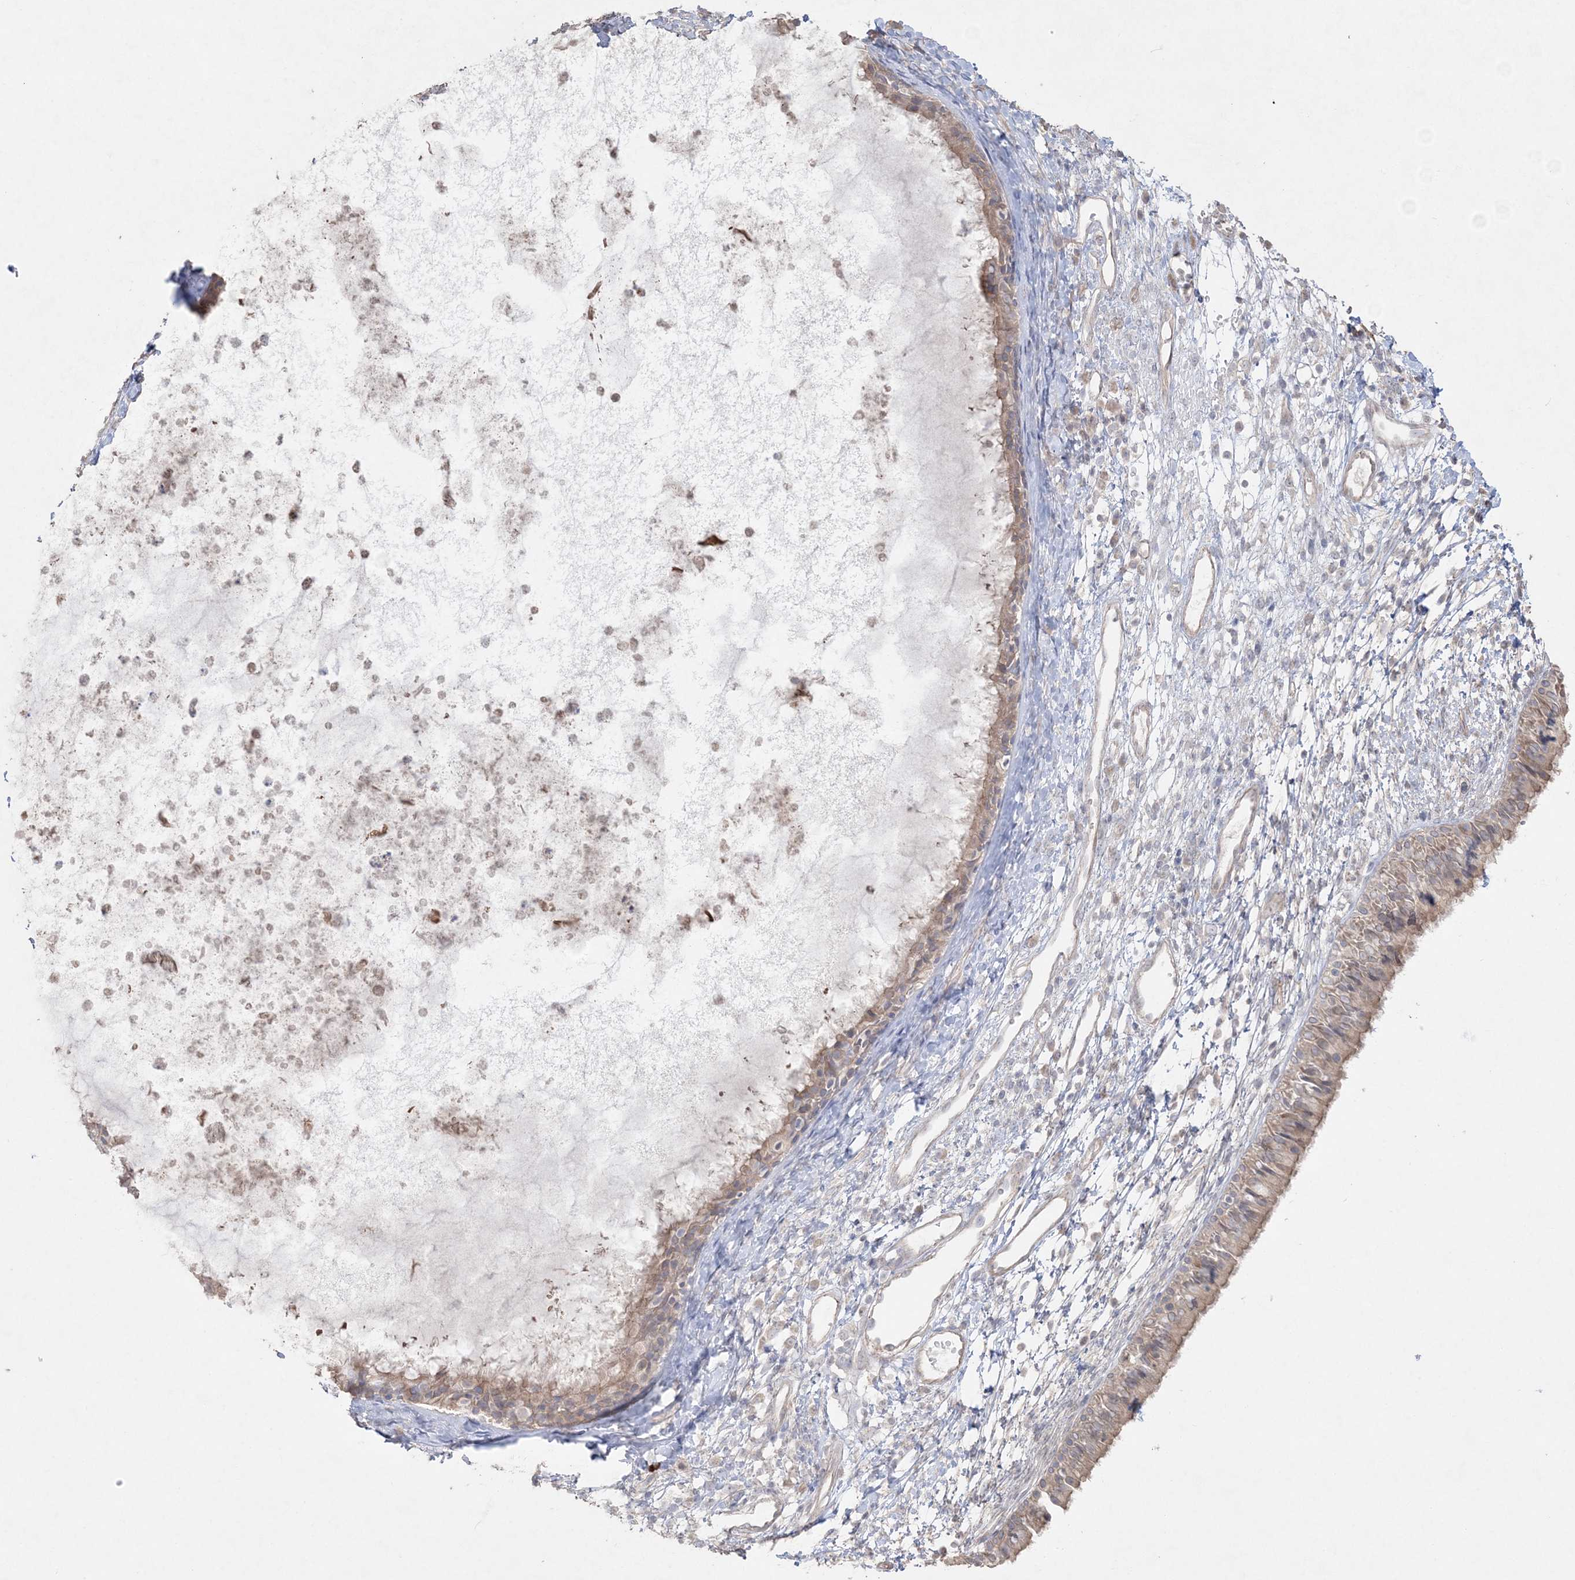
{"staining": {"intensity": "weak", "quantity": "25%-75%", "location": "cytoplasmic/membranous"}, "tissue": "nasopharynx", "cell_type": "Respiratory epithelial cells", "image_type": "normal", "snomed": [{"axis": "morphology", "description": "Normal tissue, NOS"}, {"axis": "topography", "description": "Nasopharynx"}], "caption": "An IHC micrograph of unremarkable tissue is shown. Protein staining in brown labels weak cytoplasmic/membranous positivity in nasopharynx within respiratory epithelial cells. The staining was performed using DAB, with brown indicating positive protein expression. Nuclei are stained blue with hematoxylin.", "gene": "SH3BP4", "patient": {"sex": "male", "age": 22}}